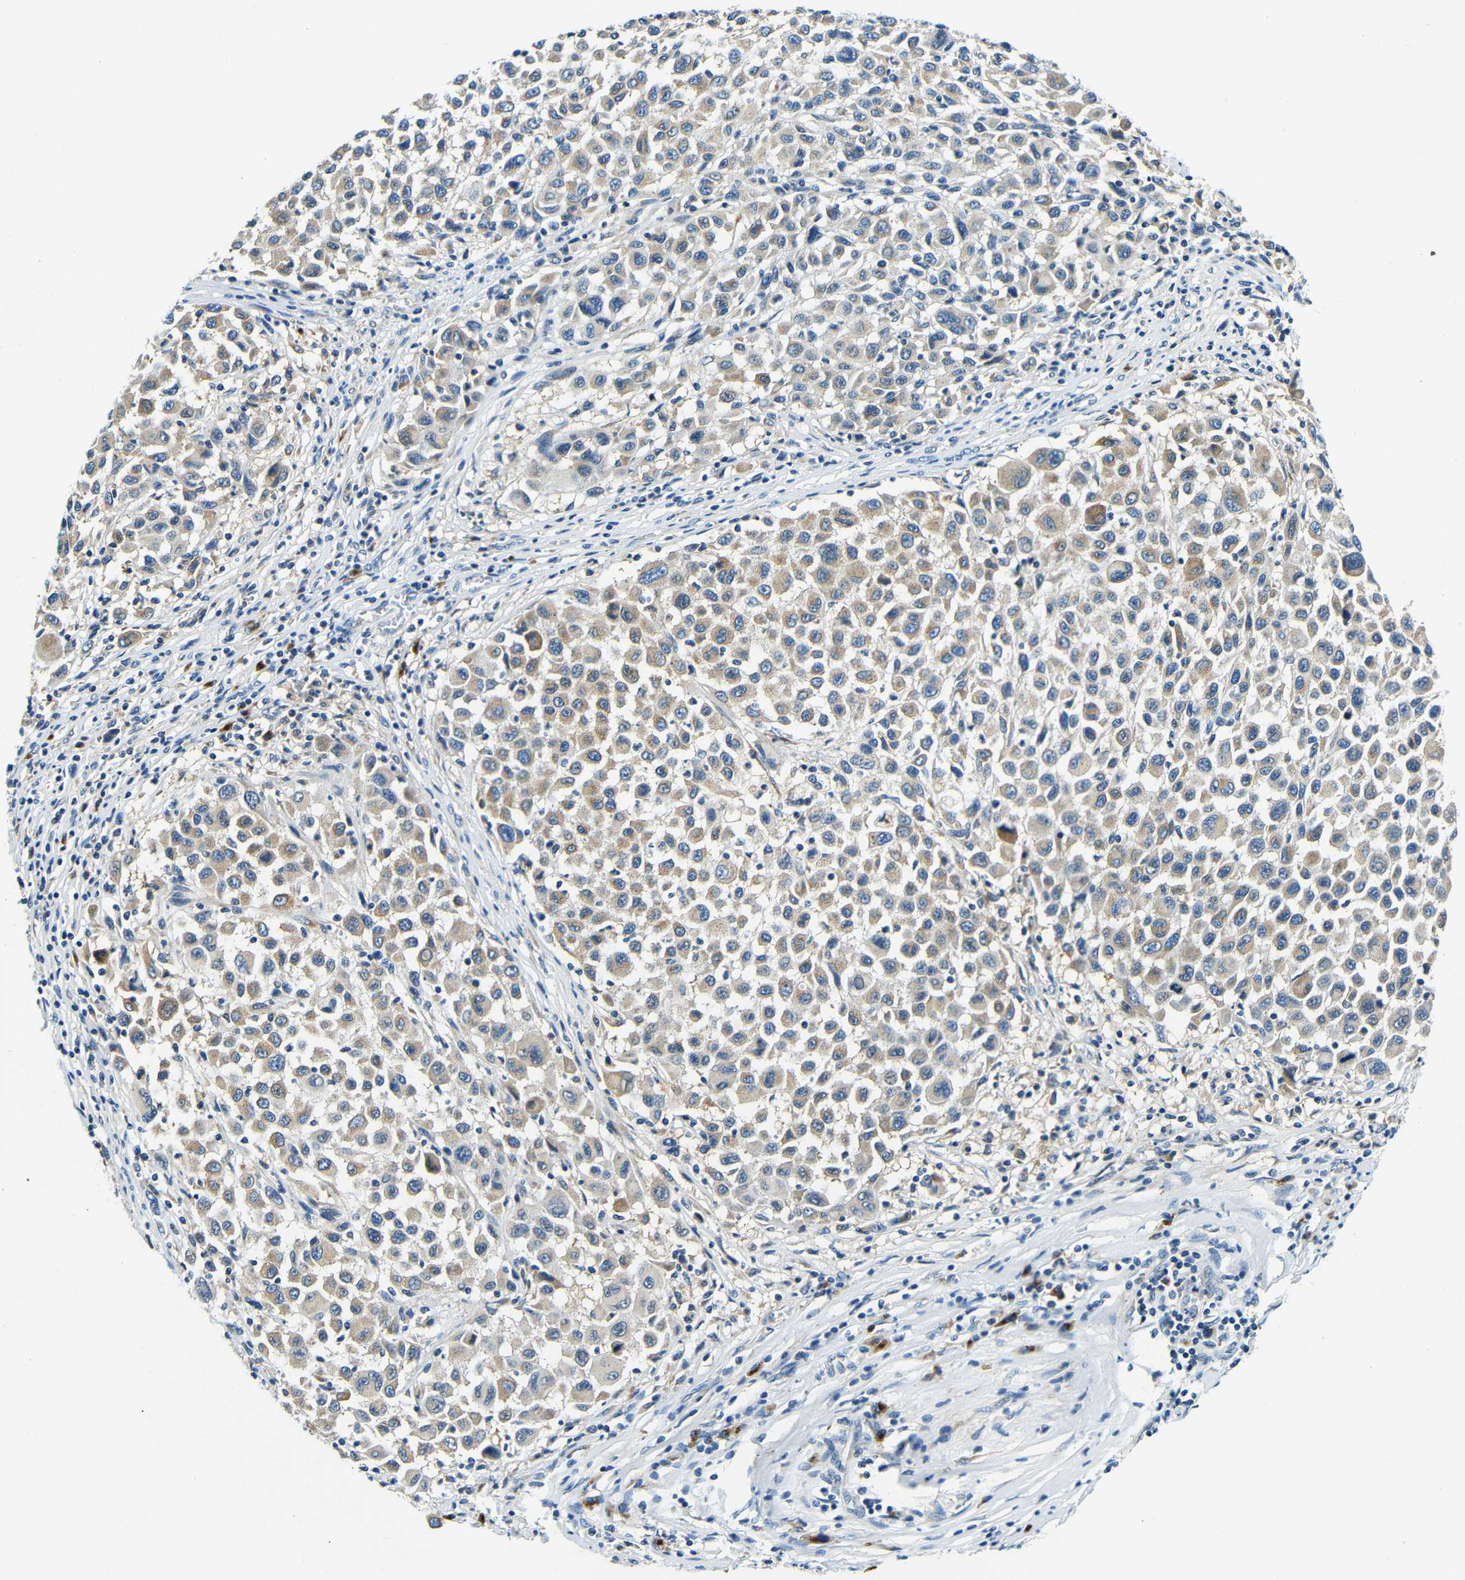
{"staining": {"intensity": "weak", "quantity": ">75%", "location": "cytoplasmic/membranous"}, "tissue": "melanoma", "cell_type": "Tumor cells", "image_type": "cancer", "snomed": [{"axis": "morphology", "description": "Malignant melanoma, Metastatic site"}, {"axis": "topography", "description": "Lymph node"}], "caption": "A high-resolution histopathology image shows immunohistochemistry (IHC) staining of melanoma, which displays weak cytoplasmic/membranous staining in approximately >75% of tumor cells.", "gene": "USO1", "patient": {"sex": "male", "age": 61}}